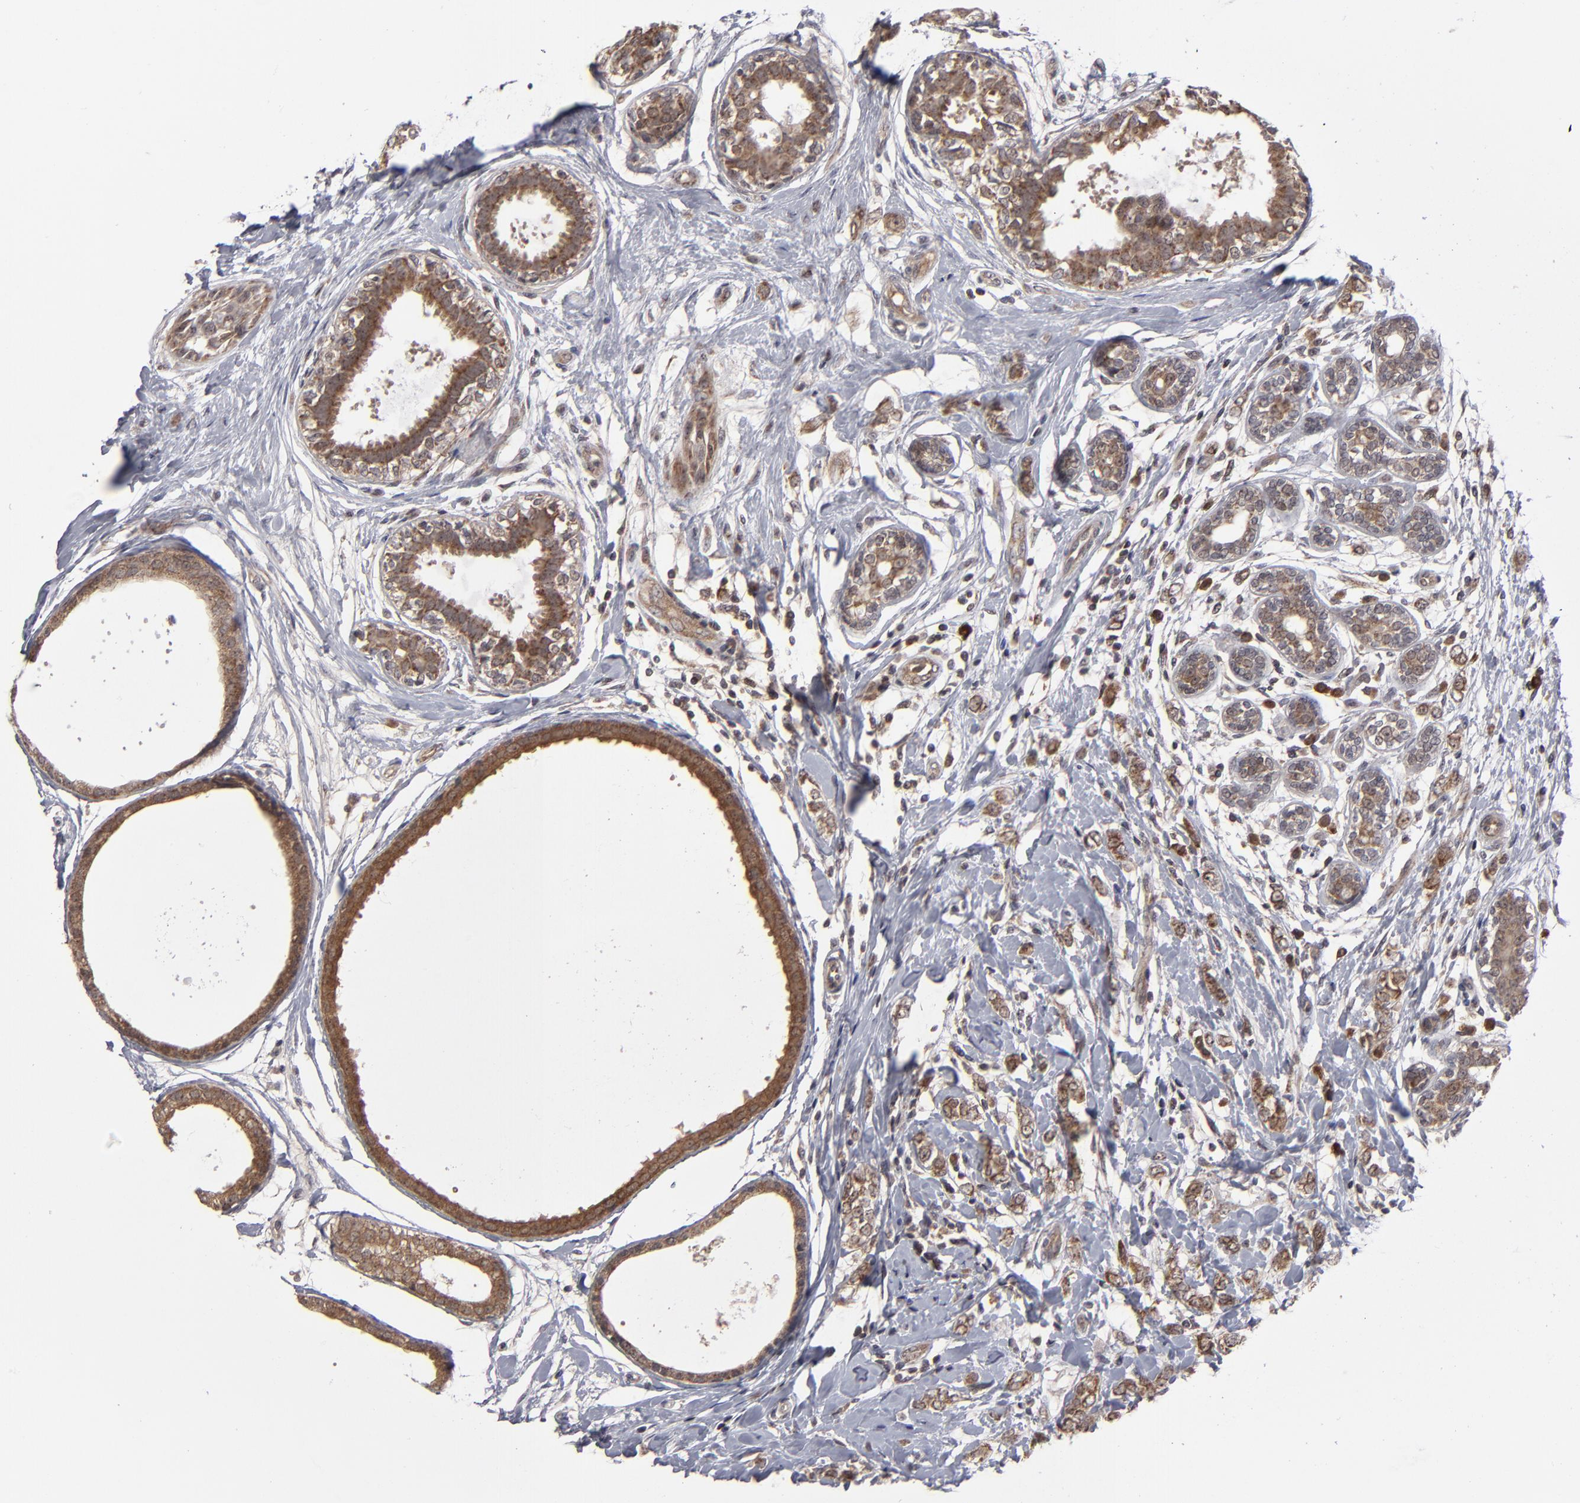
{"staining": {"intensity": "moderate", "quantity": "25%-75%", "location": "cytoplasmic/membranous"}, "tissue": "breast cancer", "cell_type": "Tumor cells", "image_type": "cancer", "snomed": [{"axis": "morphology", "description": "Normal tissue, NOS"}, {"axis": "morphology", "description": "Lobular carcinoma"}, {"axis": "topography", "description": "Breast"}], "caption": "Lobular carcinoma (breast) stained with DAB IHC reveals medium levels of moderate cytoplasmic/membranous expression in approximately 25%-75% of tumor cells.", "gene": "GLCCI1", "patient": {"sex": "female", "age": 47}}